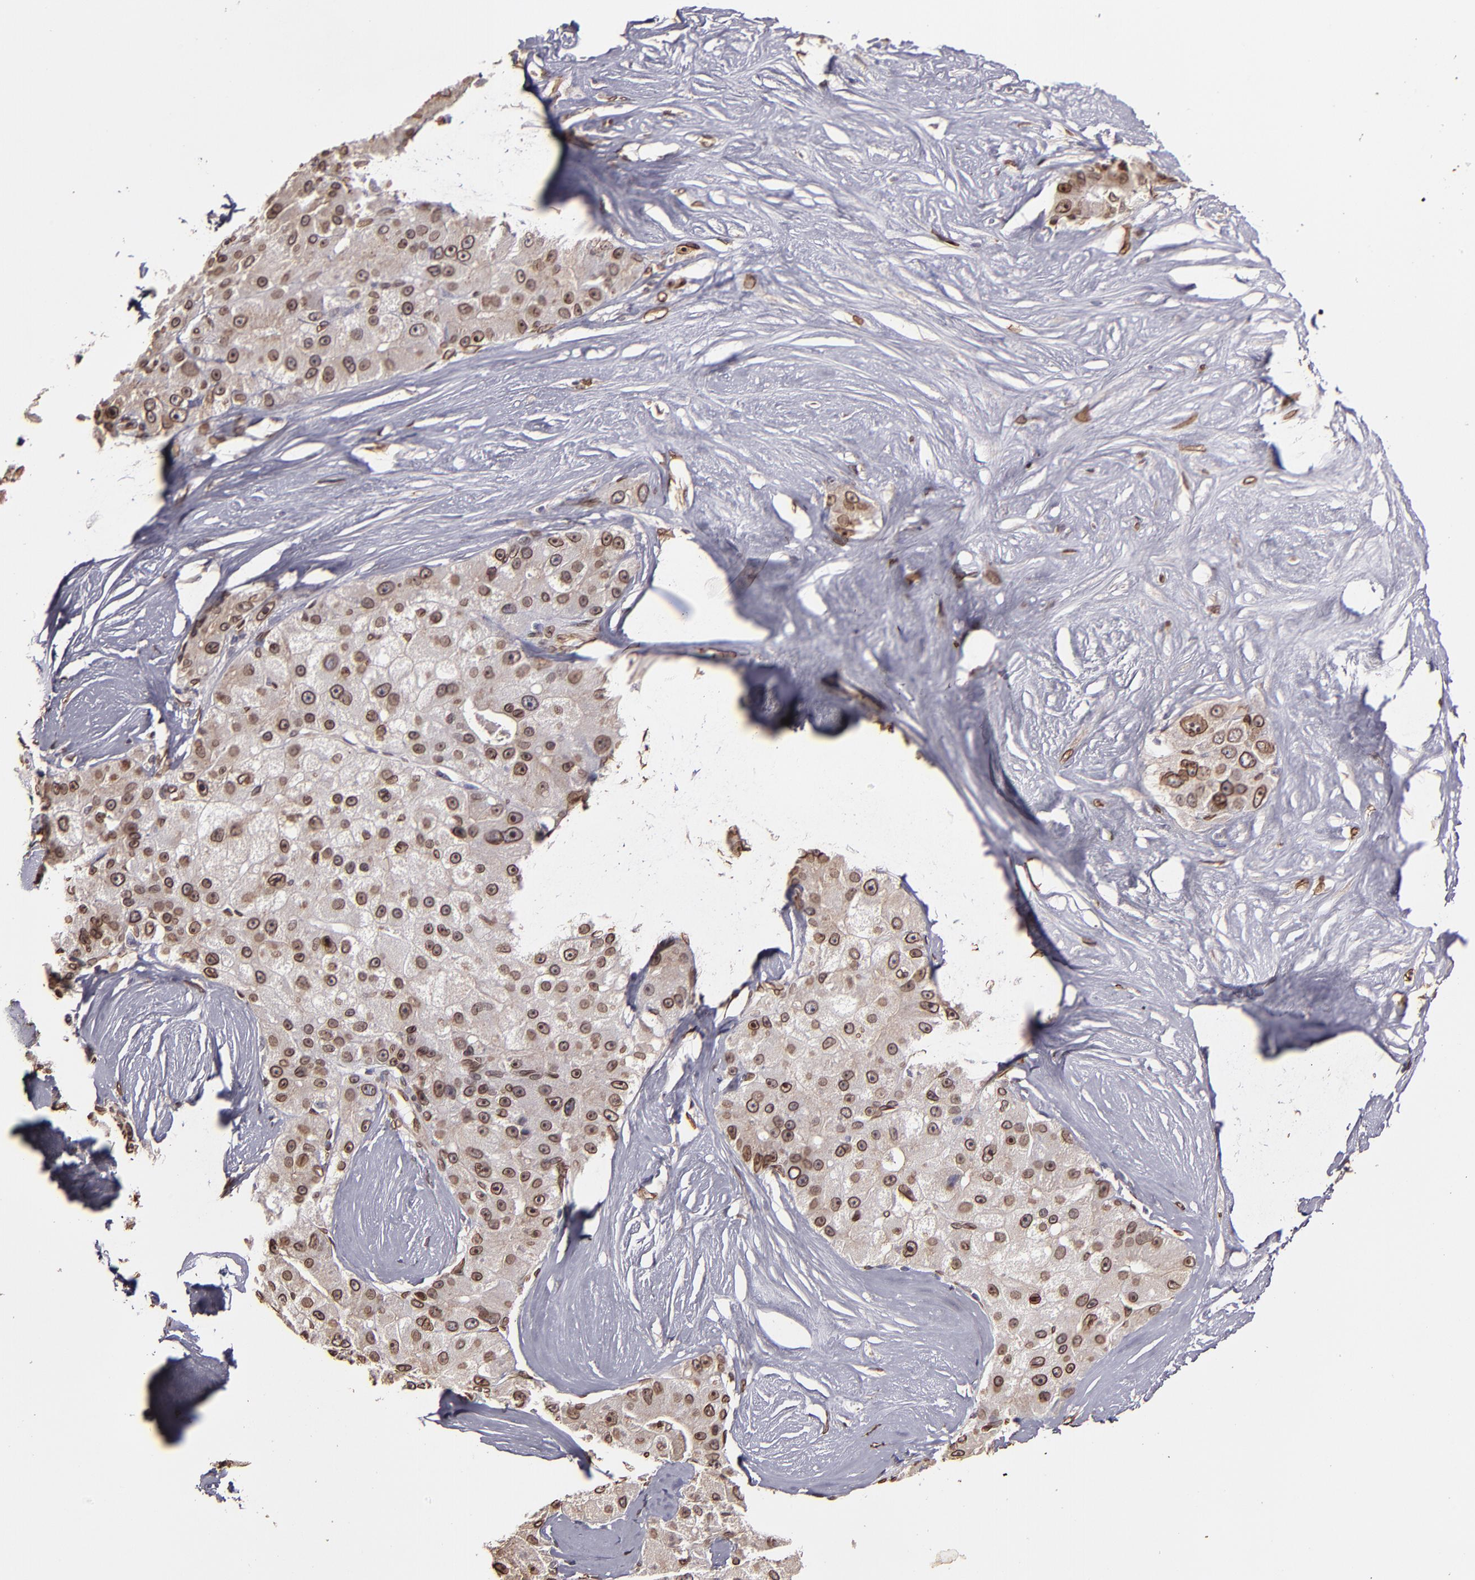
{"staining": {"intensity": "moderate", "quantity": ">75%", "location": "cytoplasmic/membranous,nuclear"}, "tissue": "liver cancer", "cell_type": "Tumor cells", "image_type": "cancer", "snomed": [{"axis": "morphology", "description": "Carcinoma, Hepatocellular, NOS"}, {"axis": "topography", "description": "Liver"}], "caption": "The image reveals immunohistochemical staining of hepatocellular carcinoma (liver). There is moderate cytoplasmic/membranous and nuclear staining is identified in about >75% of tumor cells.", "gene": "PUM3", "patient": {"sex": "male", "age": 80}}